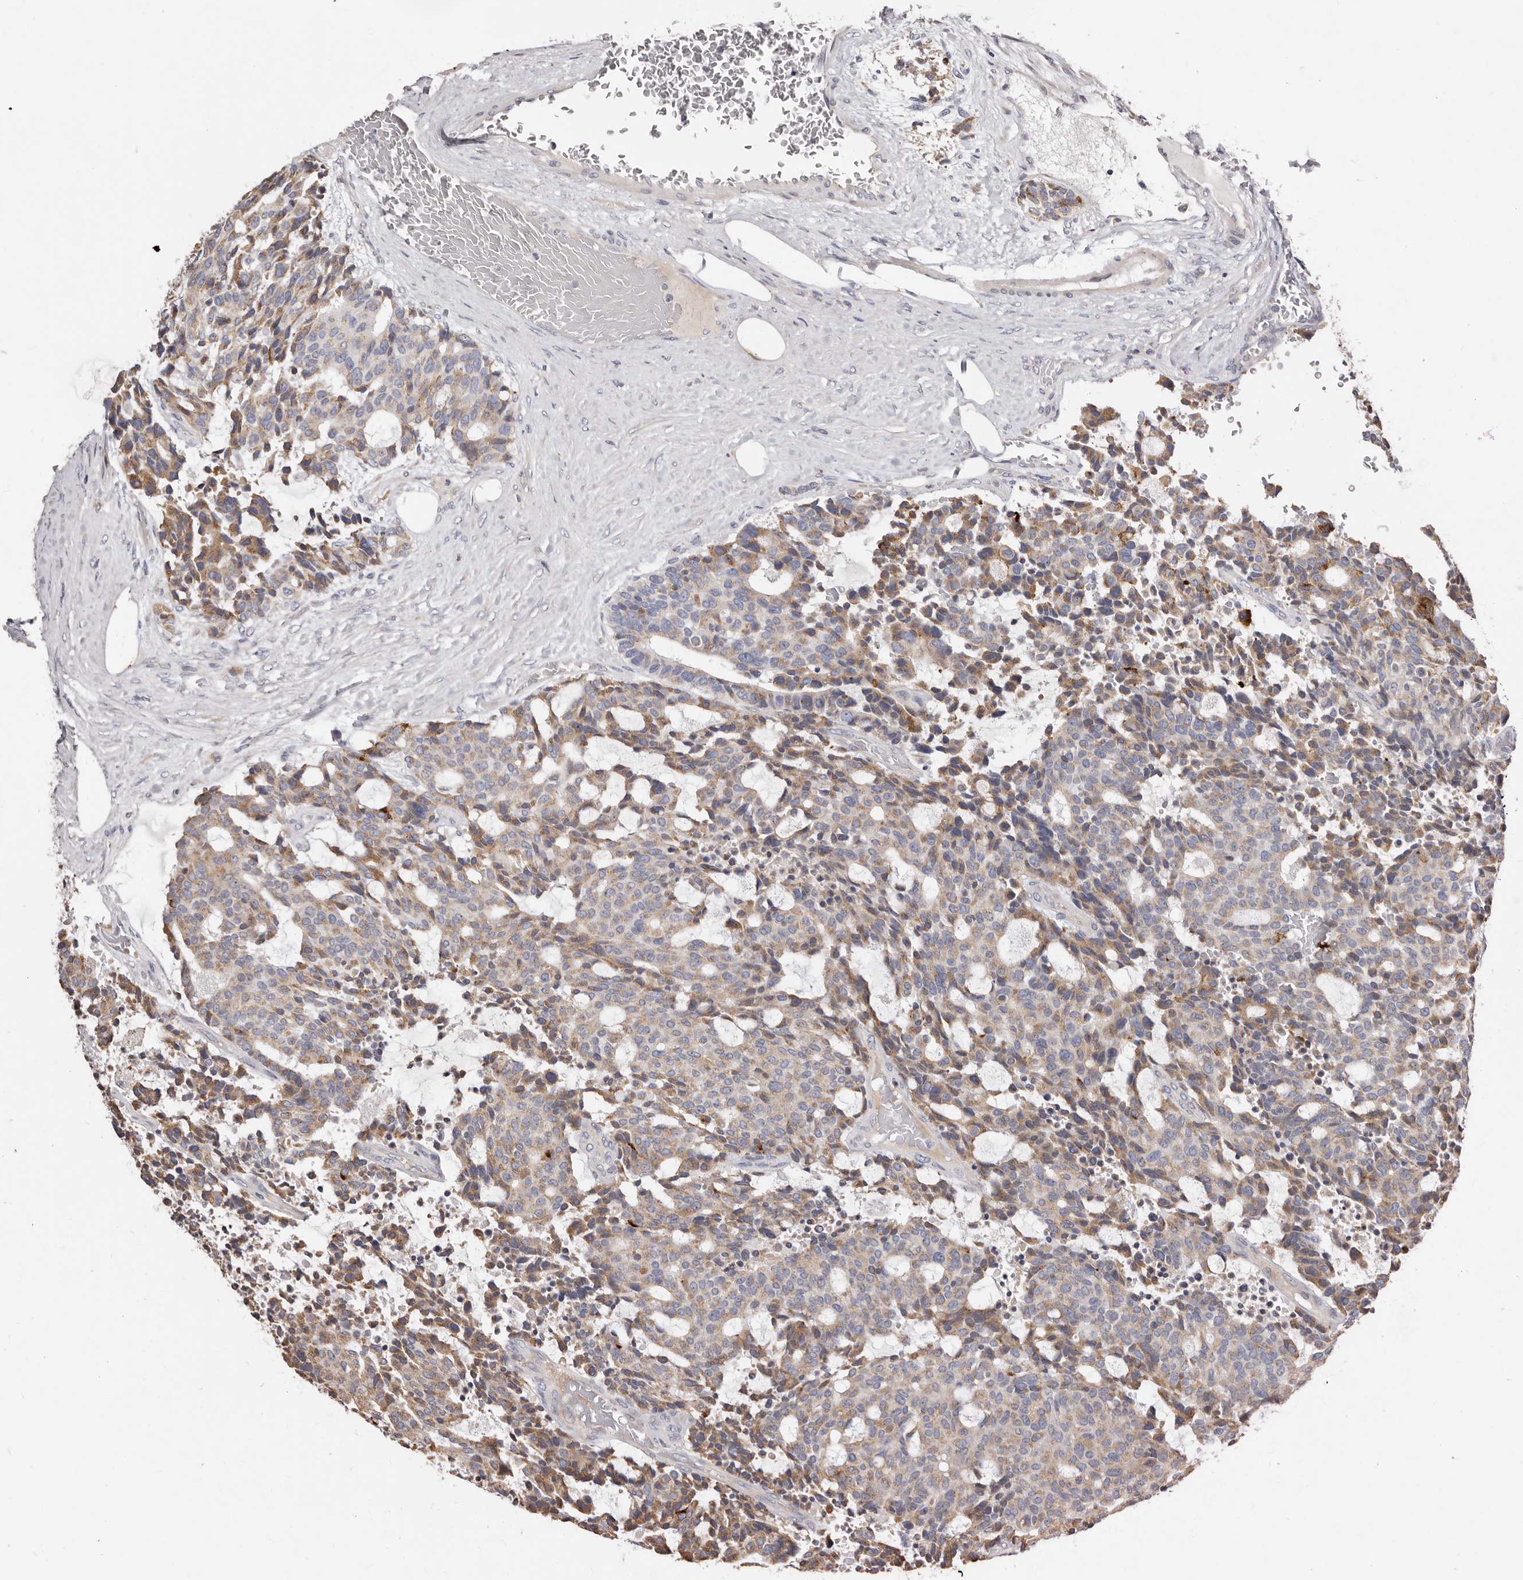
{"staining": {"intensity": "moderate", "quantity": "<25%", "location": "cytoplasmic/membranous"}, "tissue": "carcinoid", "cell_type": "Tumor cells", "image_type": "cancer", "snomed": [{"axis": "morphology", "description": "Carcinoid, malignant, NOS"}, {"axis": "topography", "description": "Pancreas"}], "caption": "High-magnification brightfield microscopy of malignant carcinoid stained with DAB (brown) and counterstained with hematoxylin (blue). tumor cells exhibit moderate cytoplasmic/membranous expression is present in approximately<25% of cells.", "gene": "ASIC5", "patient": {"sex": "female", "age": 54}}